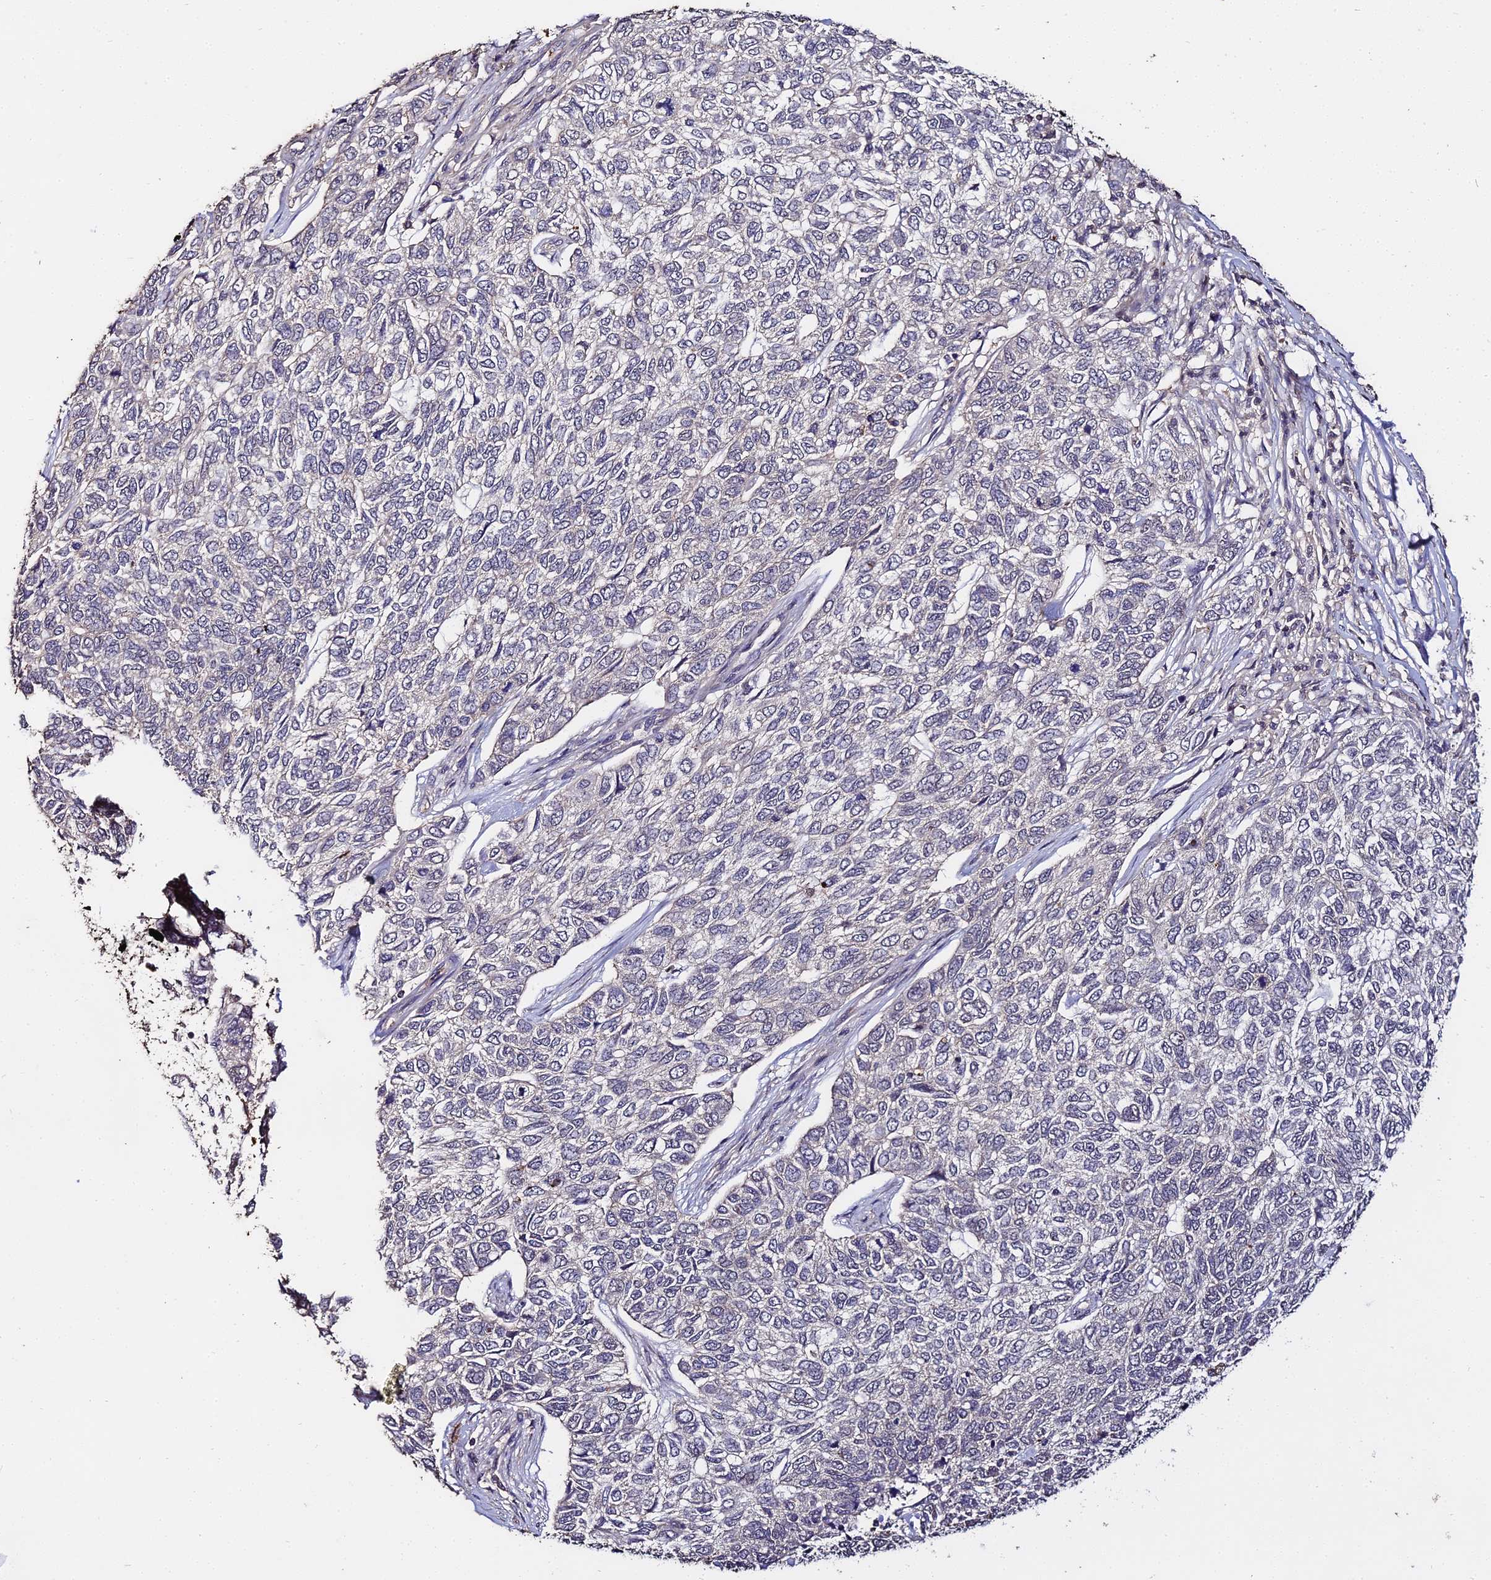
{"staining": {"intensity": "negative", "quantity": "none", "location": "none"}, "tissue": "skin cancer", "cell_type": "Tumor cells", "image_type": "cancer", "snomed": [{"axis": "morphology", "description": "Basal cell carcinoma"}, {"axis": "topography", "description": "Skin"}], "caption": "Human basal cell carcinoma (skin) stained for a protein using IHC displays no expression in tumor cells.", "gene": "LSM5", "patient": {"sex": "female", "age": 65}}